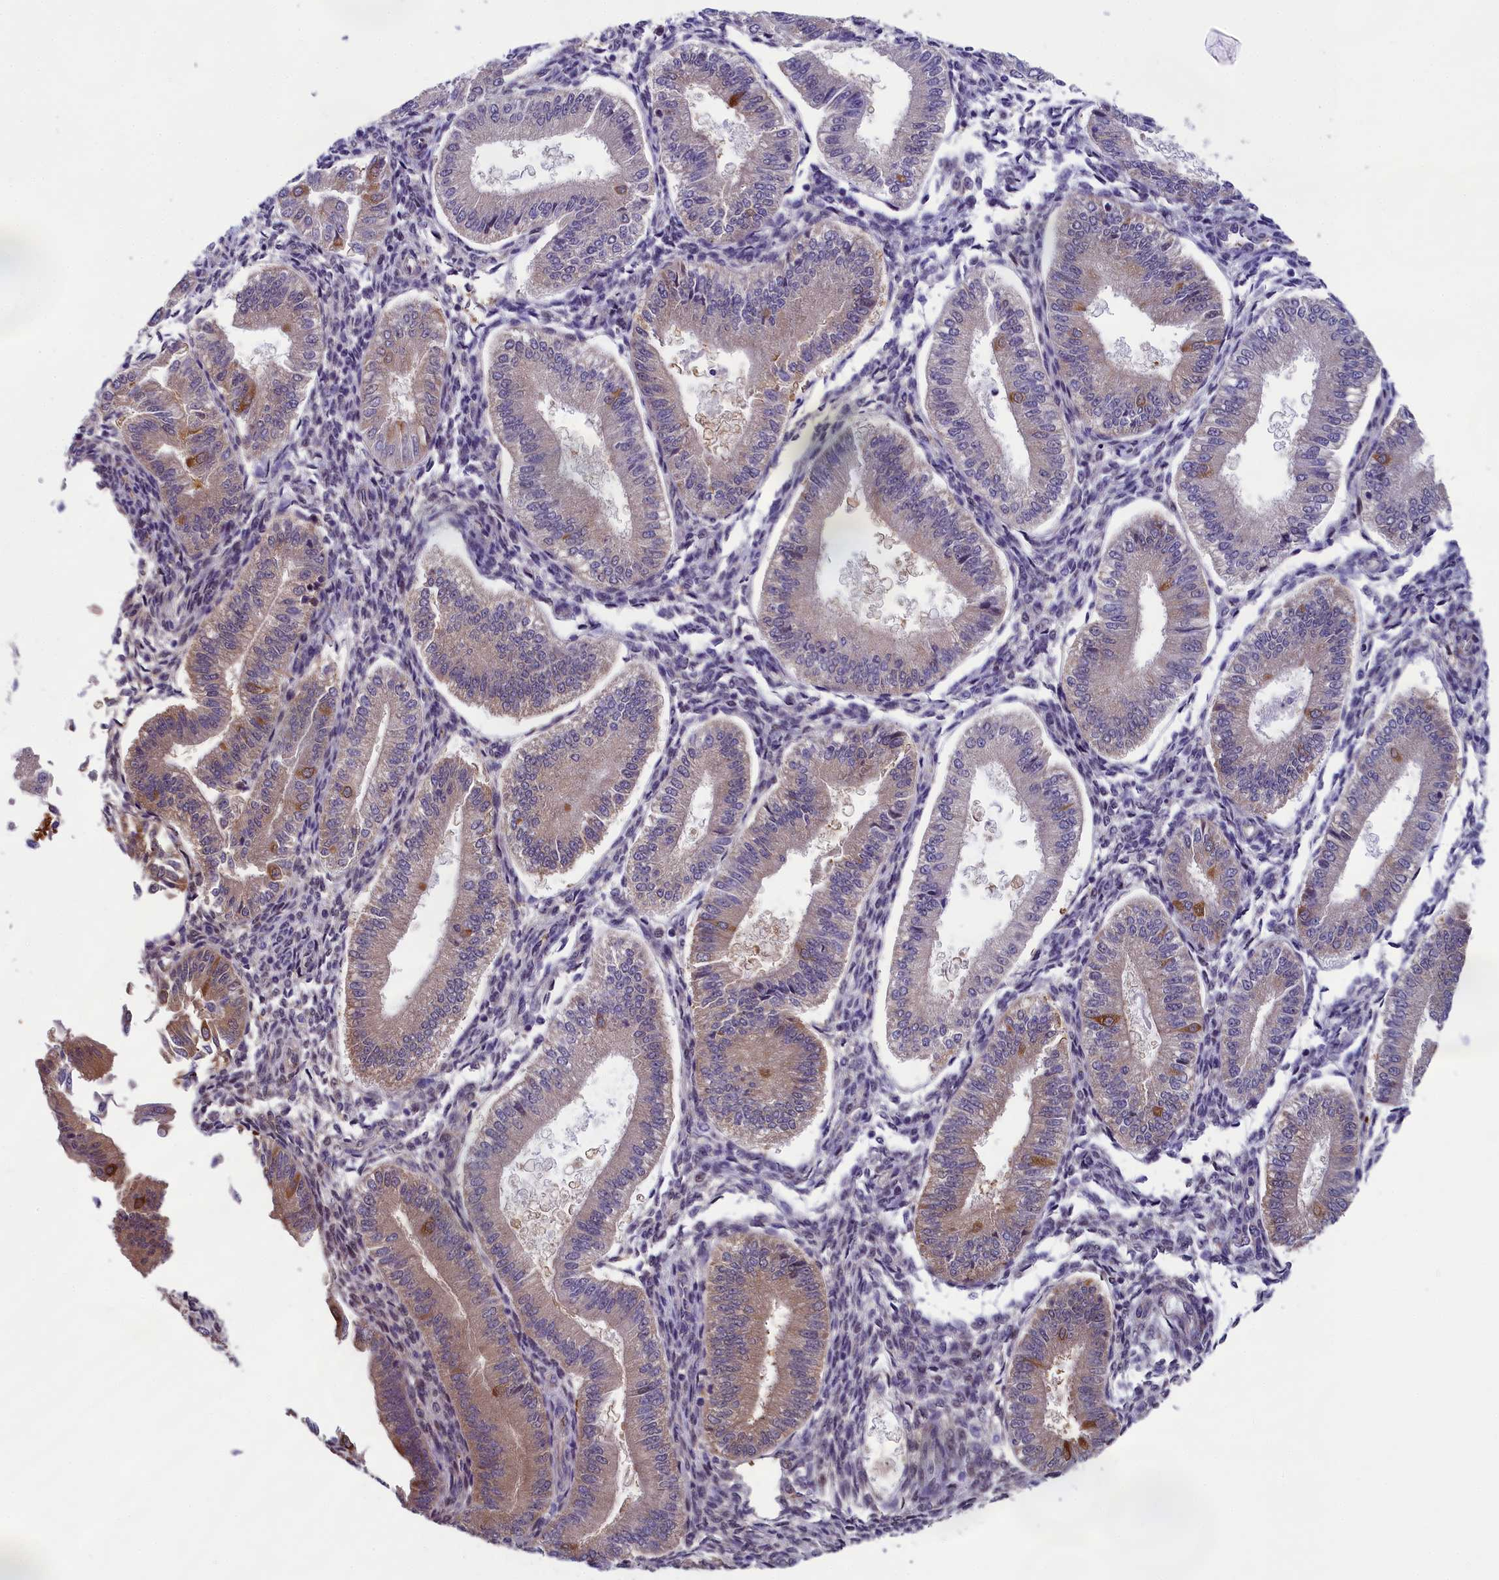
{"staining": {"intensity": "moderate", "quantity": "<25%", "location": "cytoplasmic/membranous"}, "tissue": "endometrium", "cell_type": "Cells in endometrial stroma", "image_type": "normal", "snomed": [{"axis": "morphology", "description": "Normal tissue, NOS"}, {"axis": "topography", "description": "Endometrium"}], "caption": "The photomicrograph displays staining of unremarkable endometrium, revealing moderate cytoplasmic/membranous protein expression (brown color) within cells in endometrial stroma. (DAB IHC, brown staining for protein, blue staining for nuclei).", "gene": "ABCC8", "patient": {"sex": "female", "age": 39}}